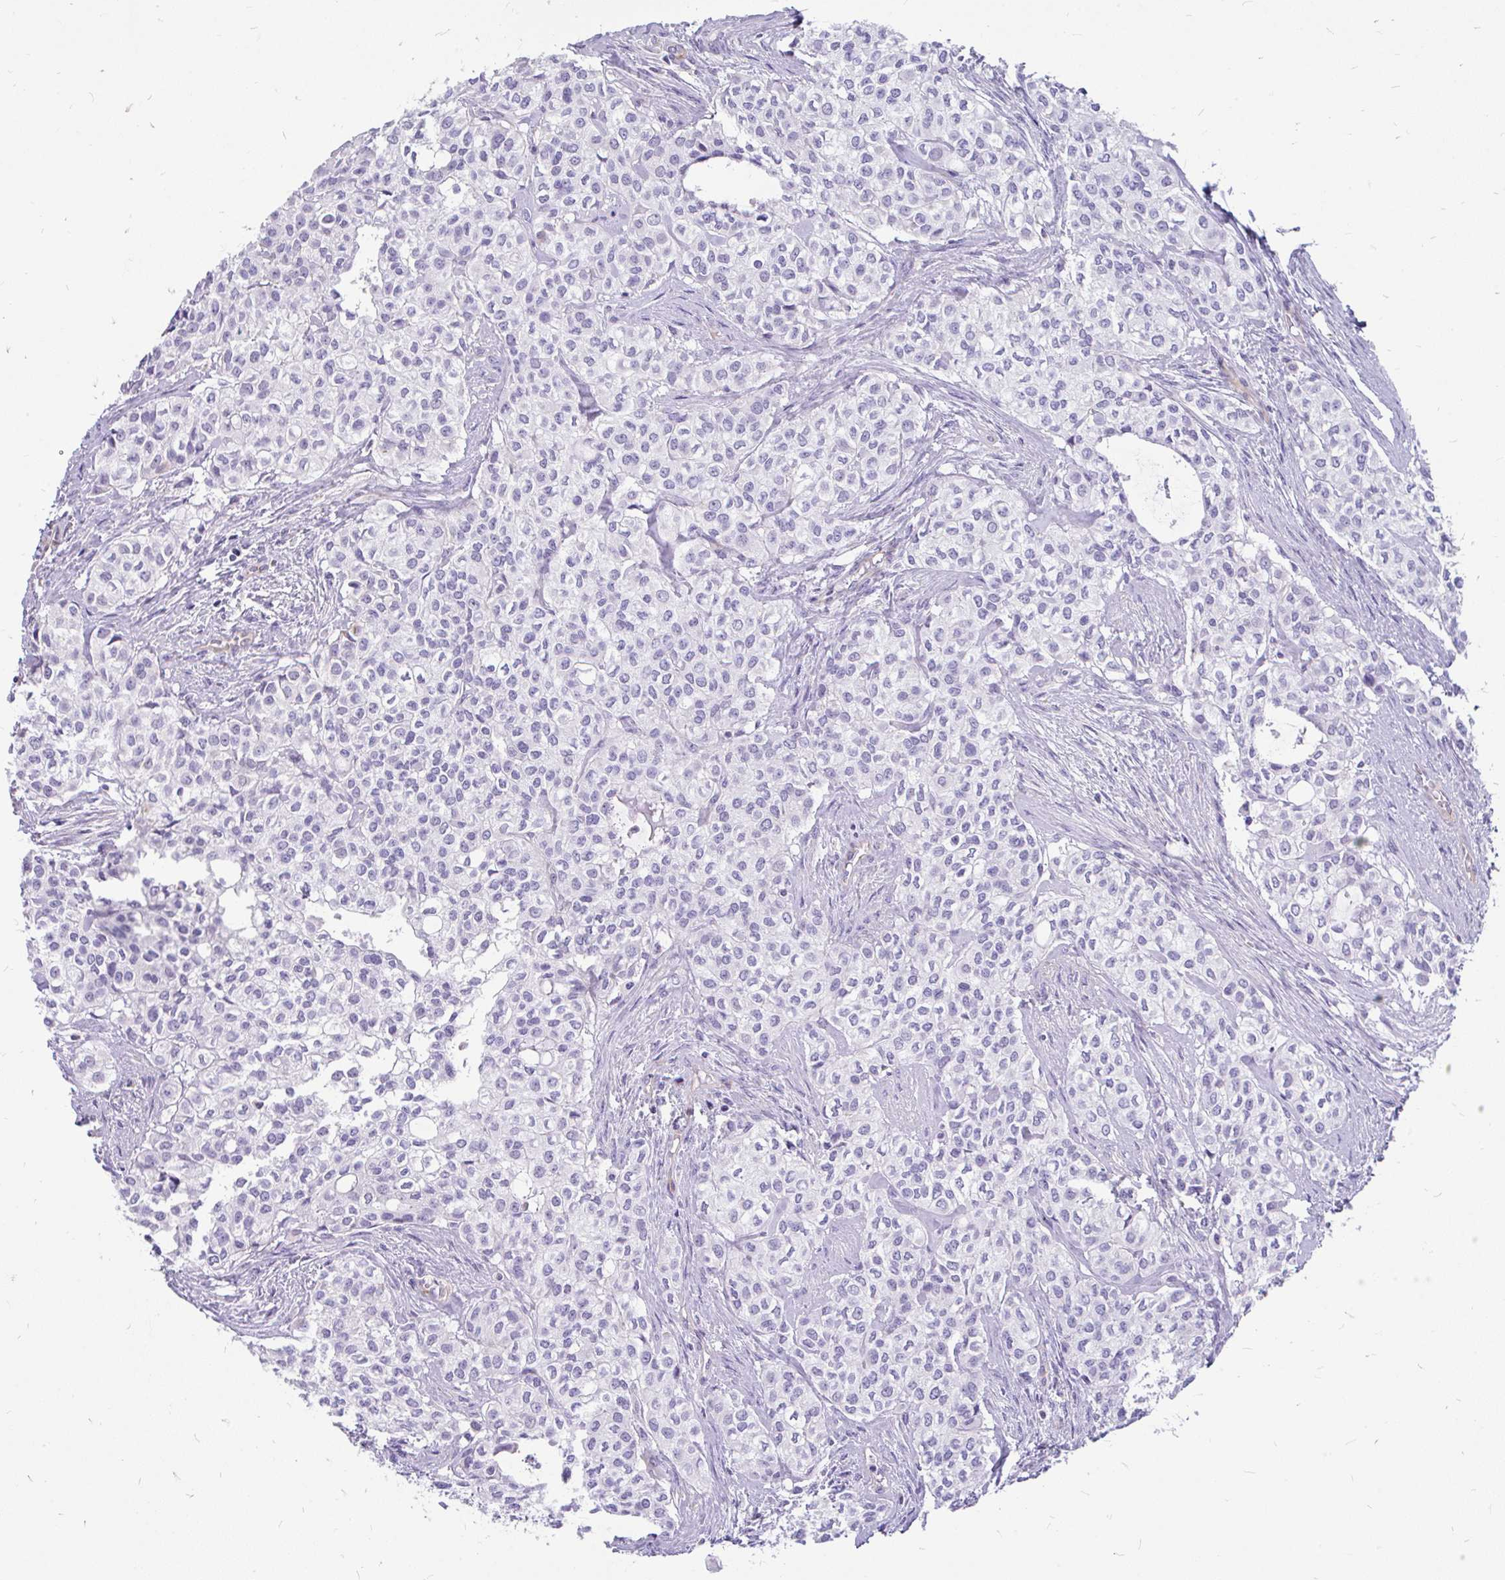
{"staining": {"intensity": "negative", "quantity": "none", "location": "none"}, "tissue": "head and neck cancer", "cell_type": "Tumor cells", "image_type": "cancer", "snomed": [{"axis": "morphology", "description": "Adenocarcinoma, NOS"}, {"axis": "topography", "description": "Head-Neck"}], "caption": "DAB (3,3'-diaminobenzidine) immunohistochemical staining of human head and neck cancer shows no significant staining in tumor cells.", "gene": "FAM83C", "patient": {"sex": "male", "age": 81}}